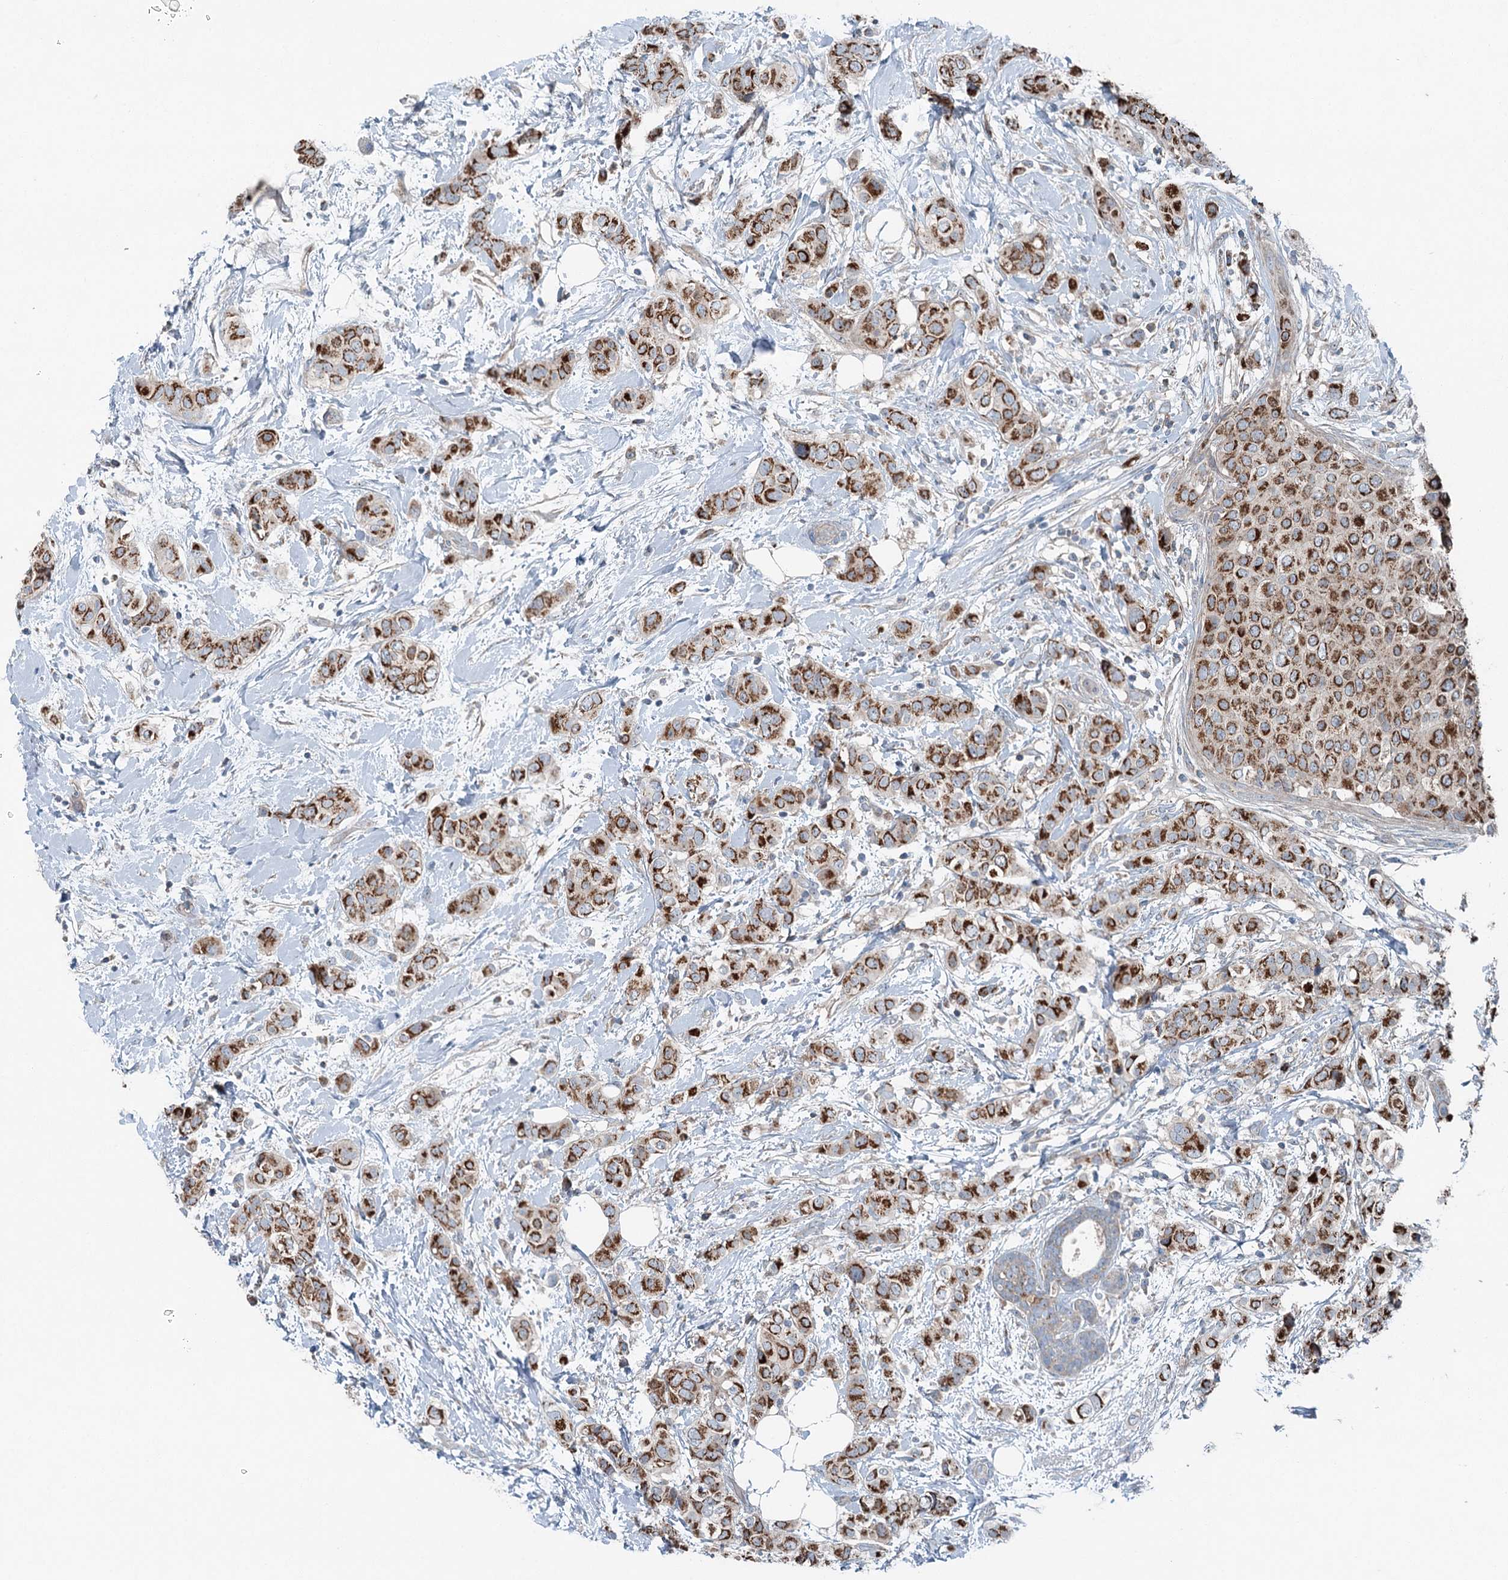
{"staining": {"intensity": "strong", "quantity": ">75%", "location": "cytoplasmic/membranous"}, "tissue": "breast cancer", "cell_type": "Tumor cells", "image_type": "cancer", "snomed": [{"axis": "morphology", "description": "Lobular carcinoma"}, {"axis": "topography", "description": "Breast"}], "caption": "IHC histopathology image of neoplastic tissue: human breast lobular carcinoma stained using immunohistochemistry displays high levels of strong protein expression localized specifically in the cytoplasmic/membranous of tumor cells, appearing as a cytoplasmic/membranous brown color.", "gene": "CHCHD5", "patient": {"sex": "female", "age": 51}}